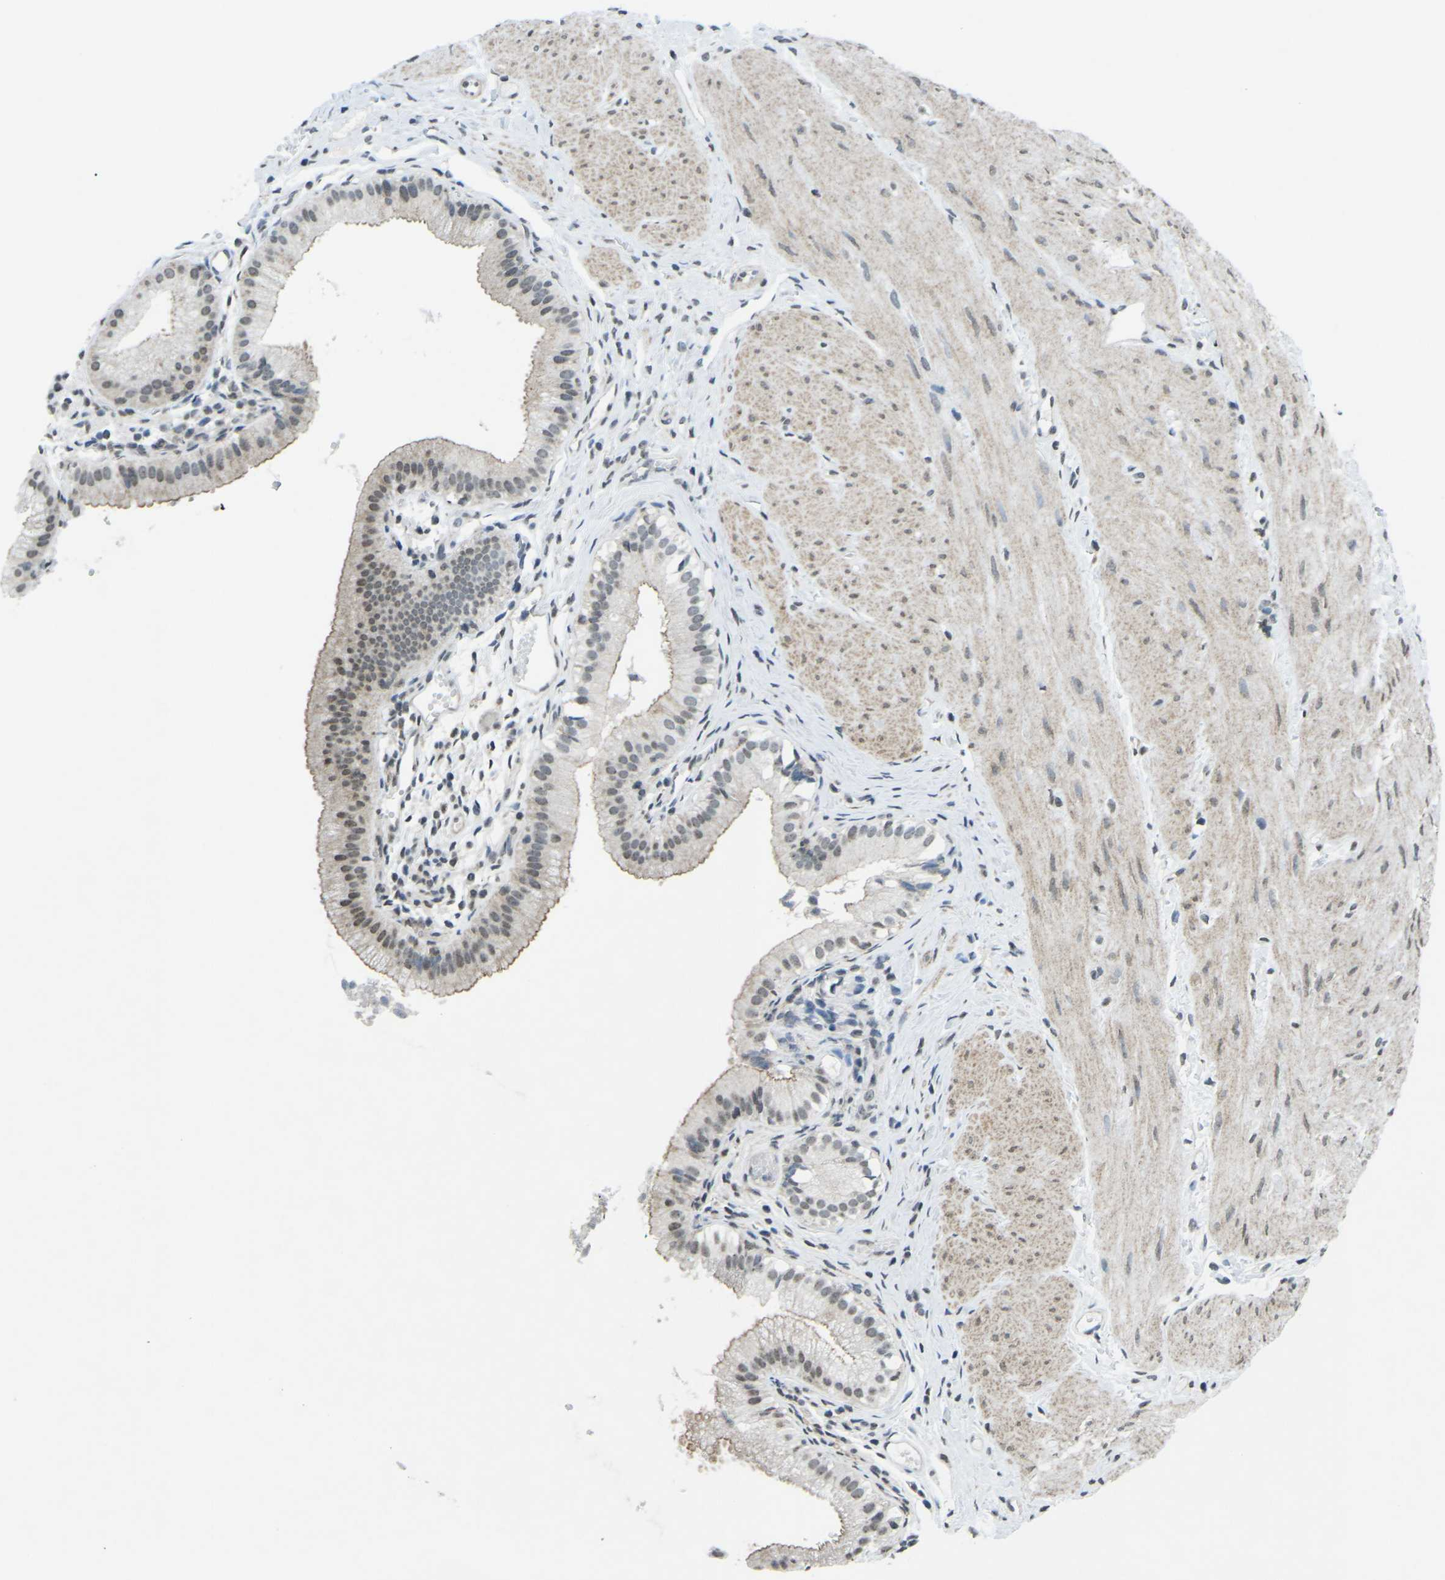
{"staining": {"intensity": "weak", "quantity": "25%-75%", "location": "cytoplasmic/membranous,nuclear"}, "tissue": "gallbladder", "cell_type": "Glandular cells", "image_type": "normal", "snomed": [{"axis": "morphology", "description": "Normal tissue, NOS"}, {"axis": "topography", "description": "Gallbladder"}], "caption": "Benign gallbladder shows weak cytoplasmic/membranous,nuclear positivity in approximately 25%-75% of glandular cells.", "gene": "TFR2", "patient": {"sex": "female", "age": 26}}